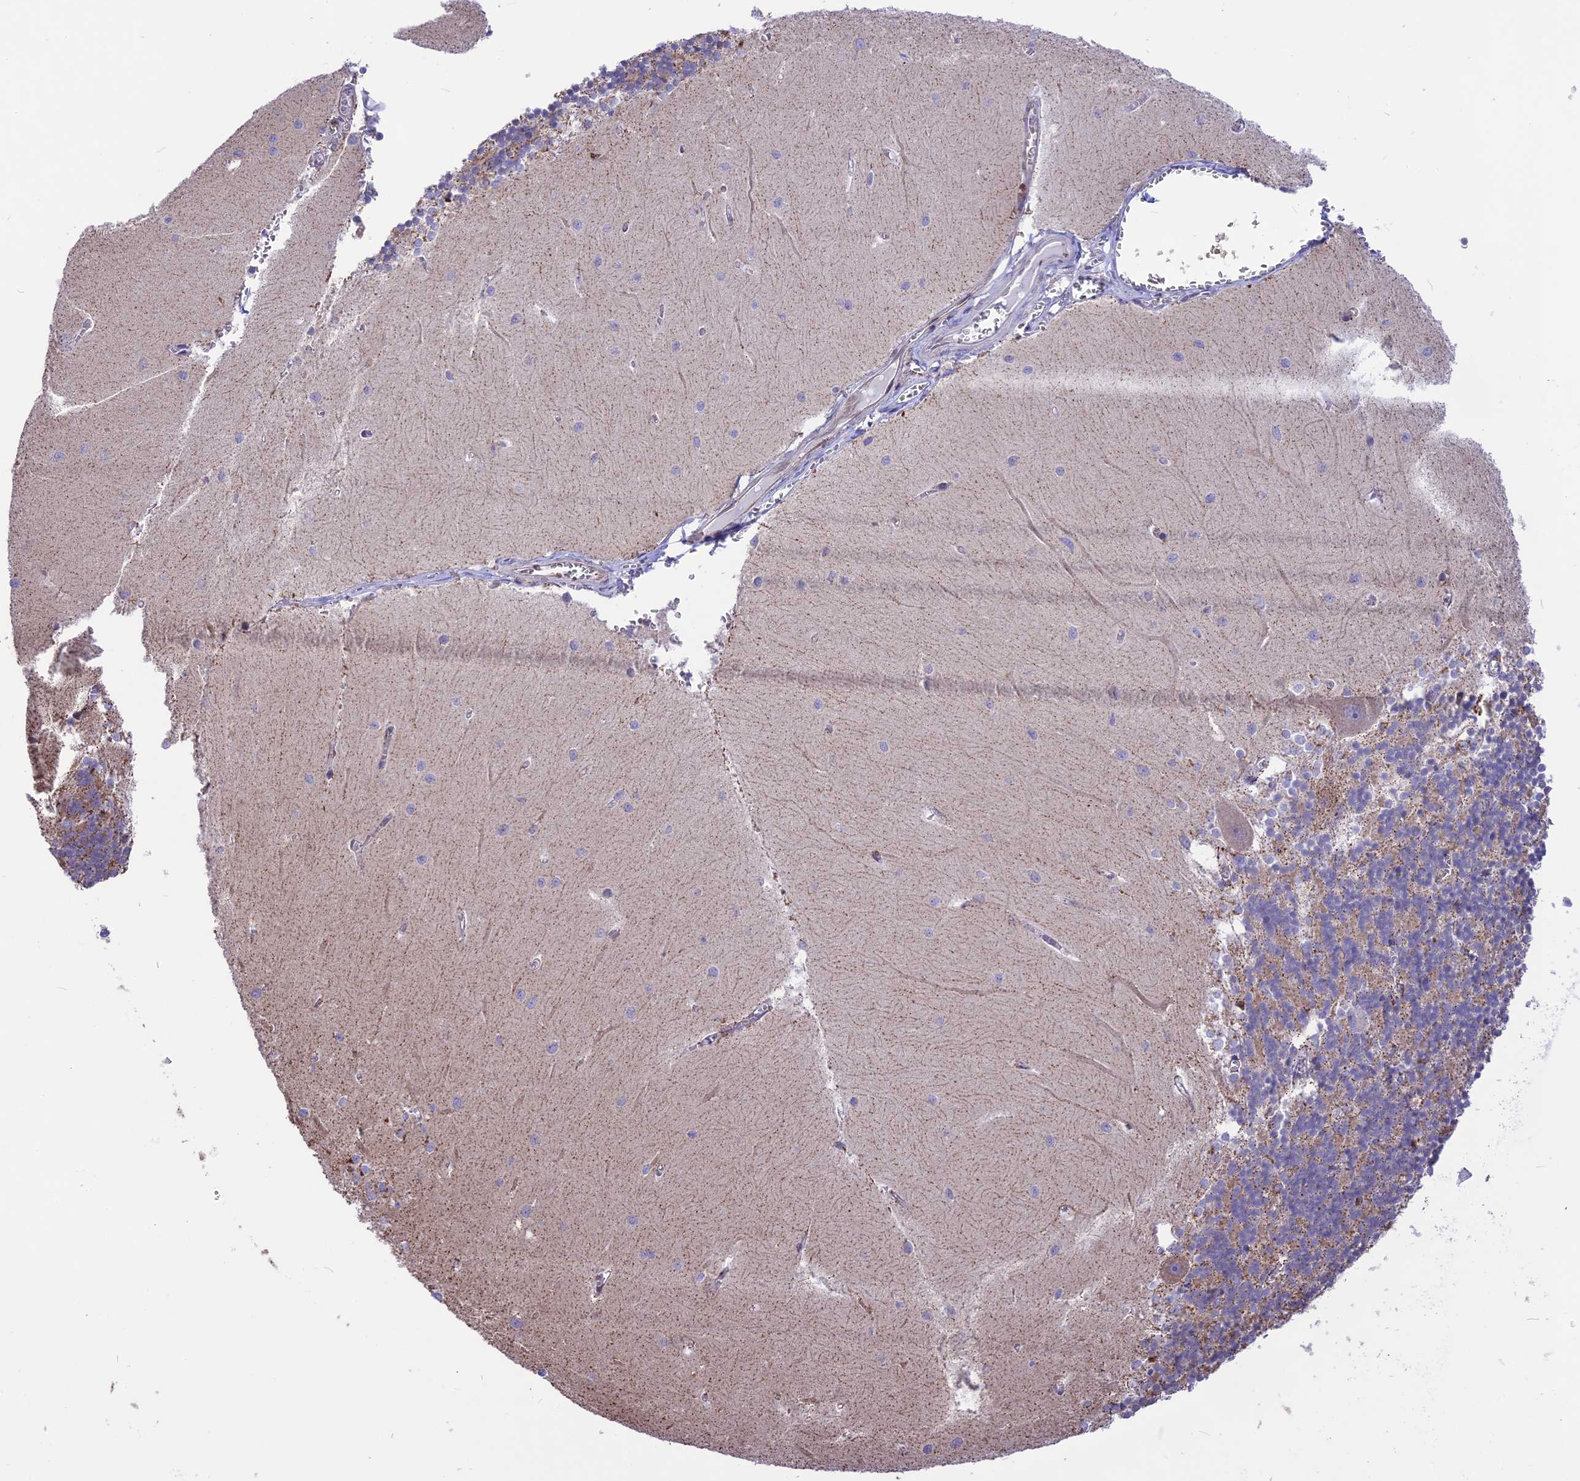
{"staining": {"intensity": "negative", "quantity": "none", "location": "none"}, "tissue": "cerebellum", "cell_type": "Cells in granular layer", "image_type": "normal", "snomed": [{"axis": "morphology", "description": "Normal tissue, NOS"}, {"axis": "topography", "description": "Cerebellum"}], "caption": "Immunohistochemical staining of benign human cerebellum demonstrates no significant positivity in cells in granular layer. Brightfield microscopy of immunohistochemistry (IHC) stained with DAB (brown) and hematoxylin (blue), captured at high magnification.", "gene": "DOC2B", "patient": {"sex": "male", "age": 37}}